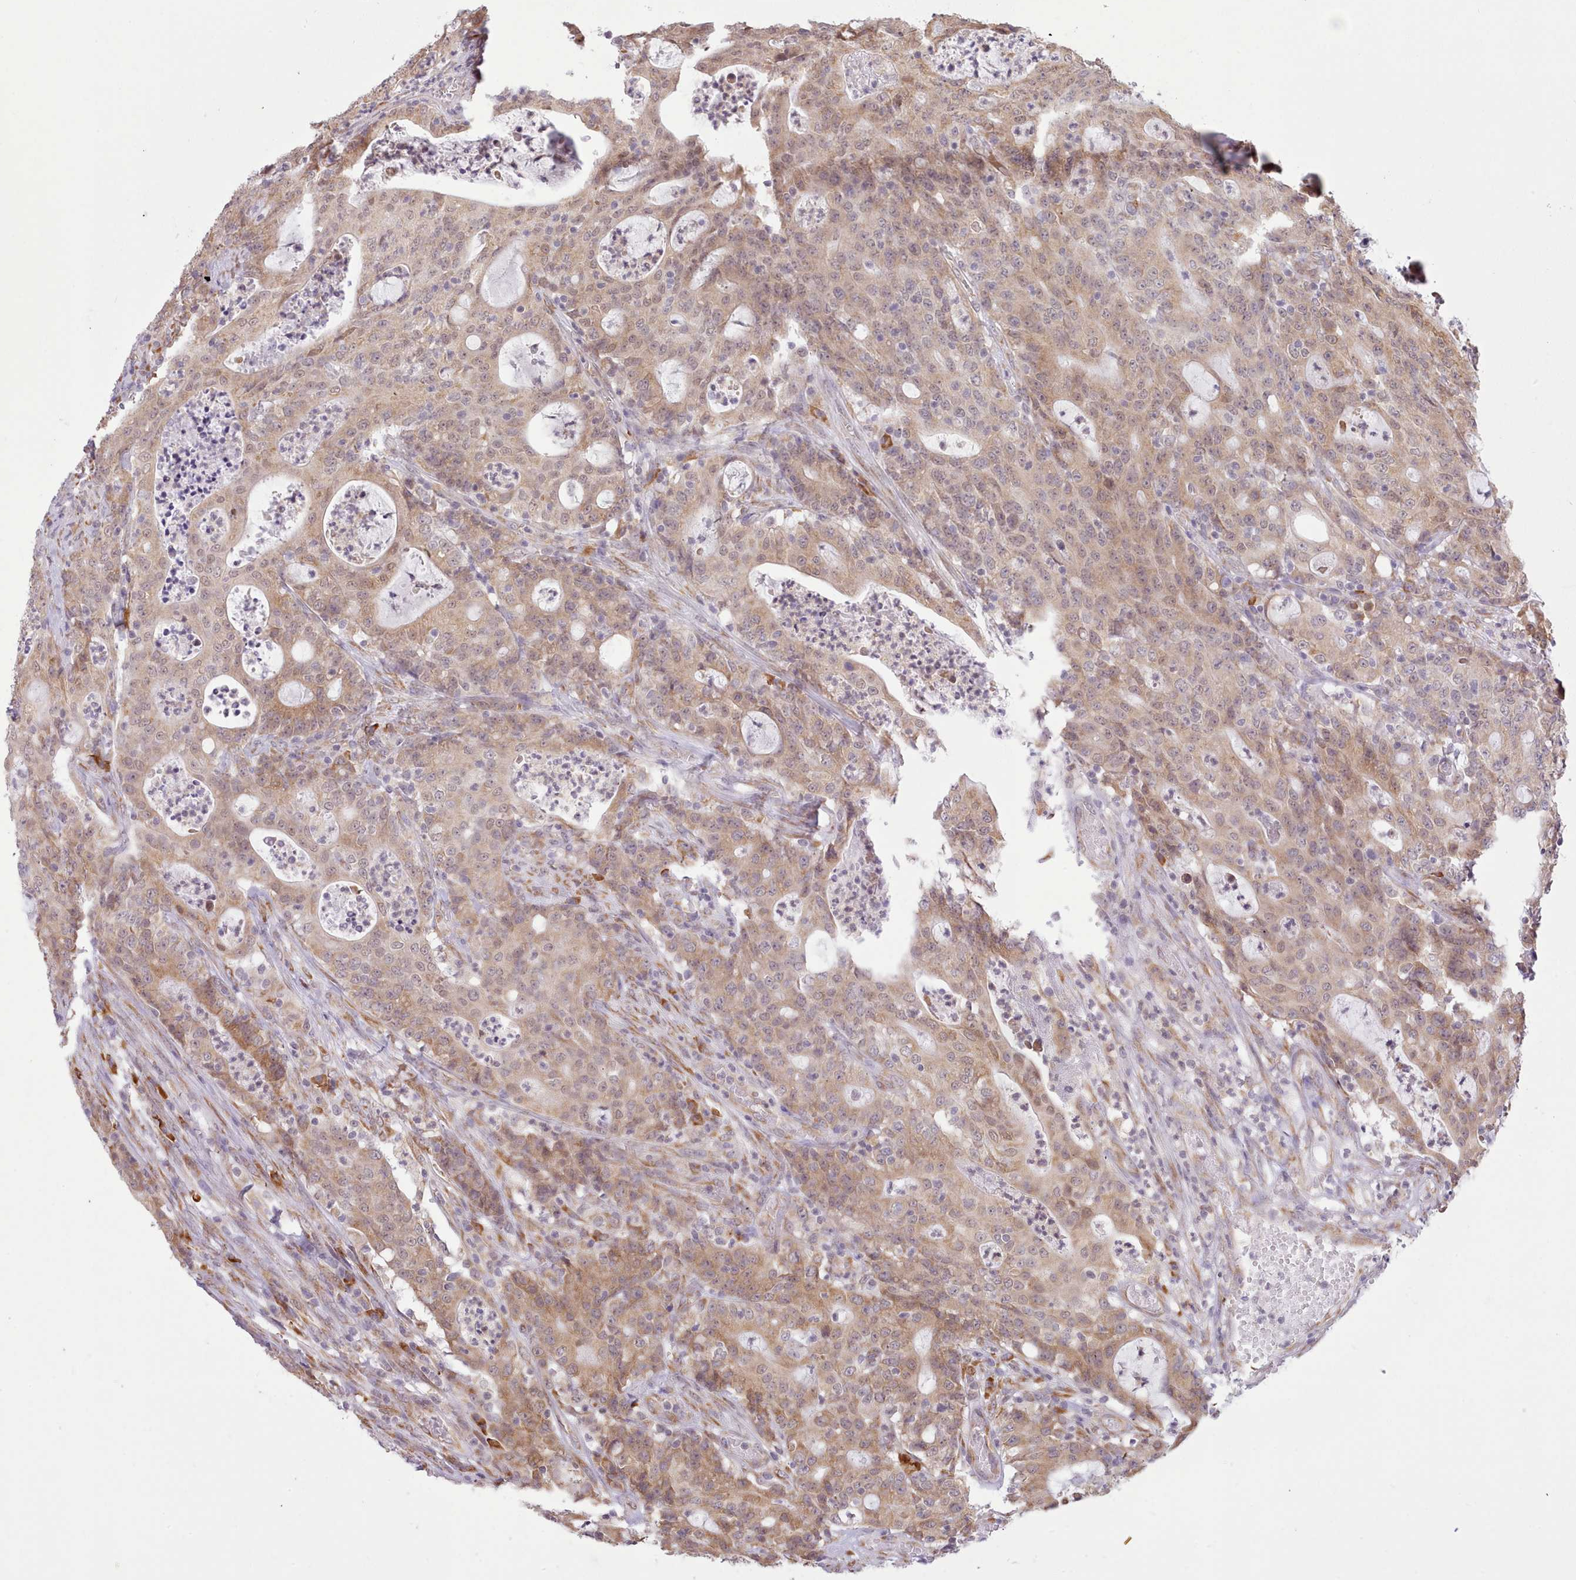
{"staining": {"intensity": "moderate", "quantity": ">75%", "location": "cytoplasmic/membranous"}, "tissue": "colorectal cancer", "cell_type": "Tumor cells", "image_type": "cancer", "snomed": [{"axis": "morphology", "description": "Adenocarcinoma, NOS"}, {"axis": "topography", "description": "Colon"}], "caption": "About >75% of tumor cells in human colorectal cancer exhibit moderate cytoplasmic/membranous protein expression as visualized by brown immunohistochemical staining.", "gene": "SEC61B", "patient": {"sex": "male", "age": 83}}